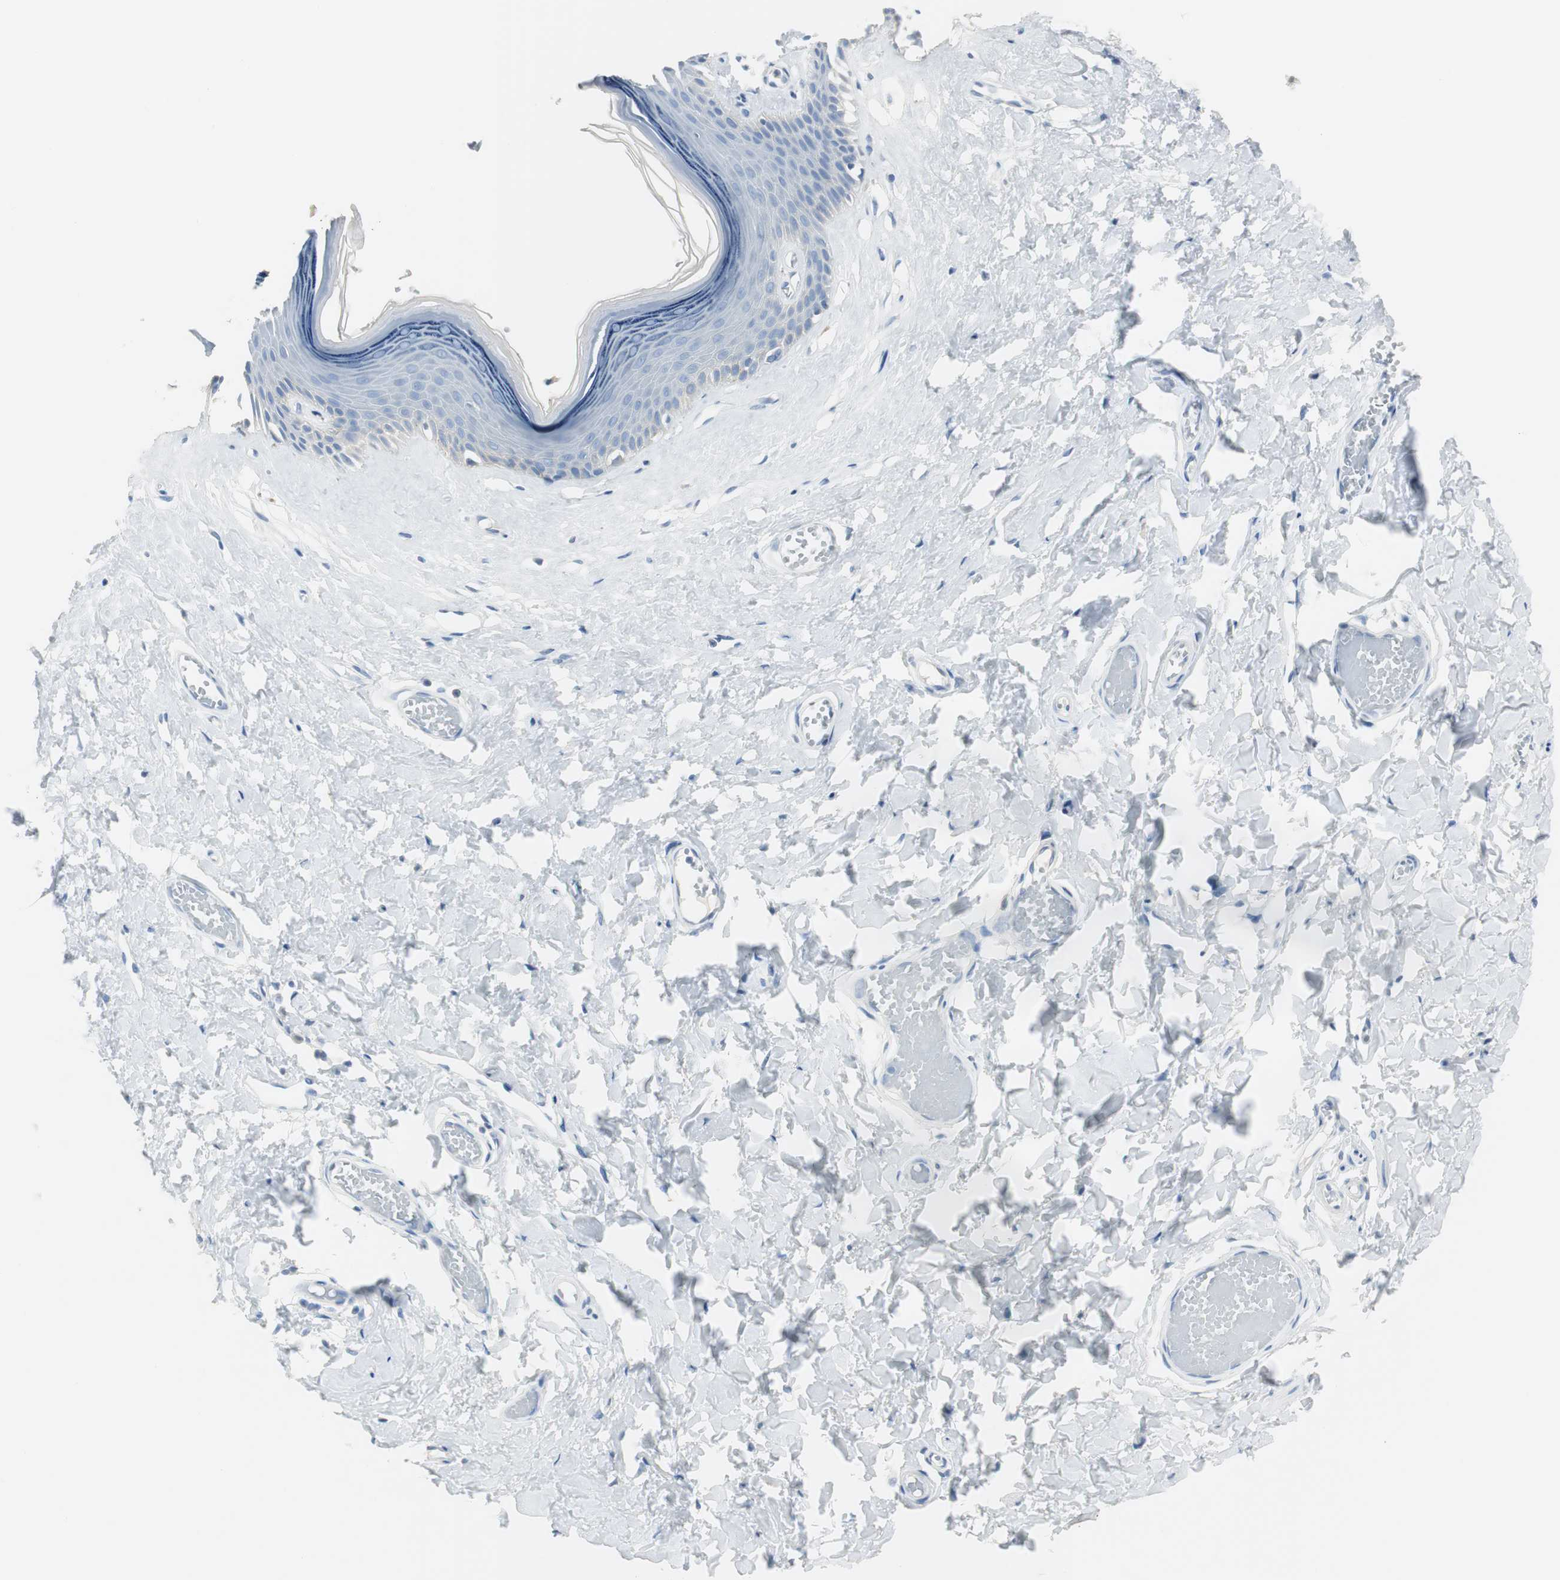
{"staining": {"intensity": "negative", "quantity": "none", "location": "none"}, "tissue": "skin", "cell_type": "Epidermal cells", "image_type": "normal", "snomed": [{"axis": "morphology", "description": "Normal tissue, NOS"}, {"axis": "morphology", "description": "Inflammation, NOS"}, {"axis": "topography", "description": "Vulva"}], "caption": "Immunohistochemistry (IHC) image of benign human skin stained for a protein (brown), which shows no positivity in epidermal cells.", "gene": "FBP1", "patient": {"sex": "female", "age": 84}}